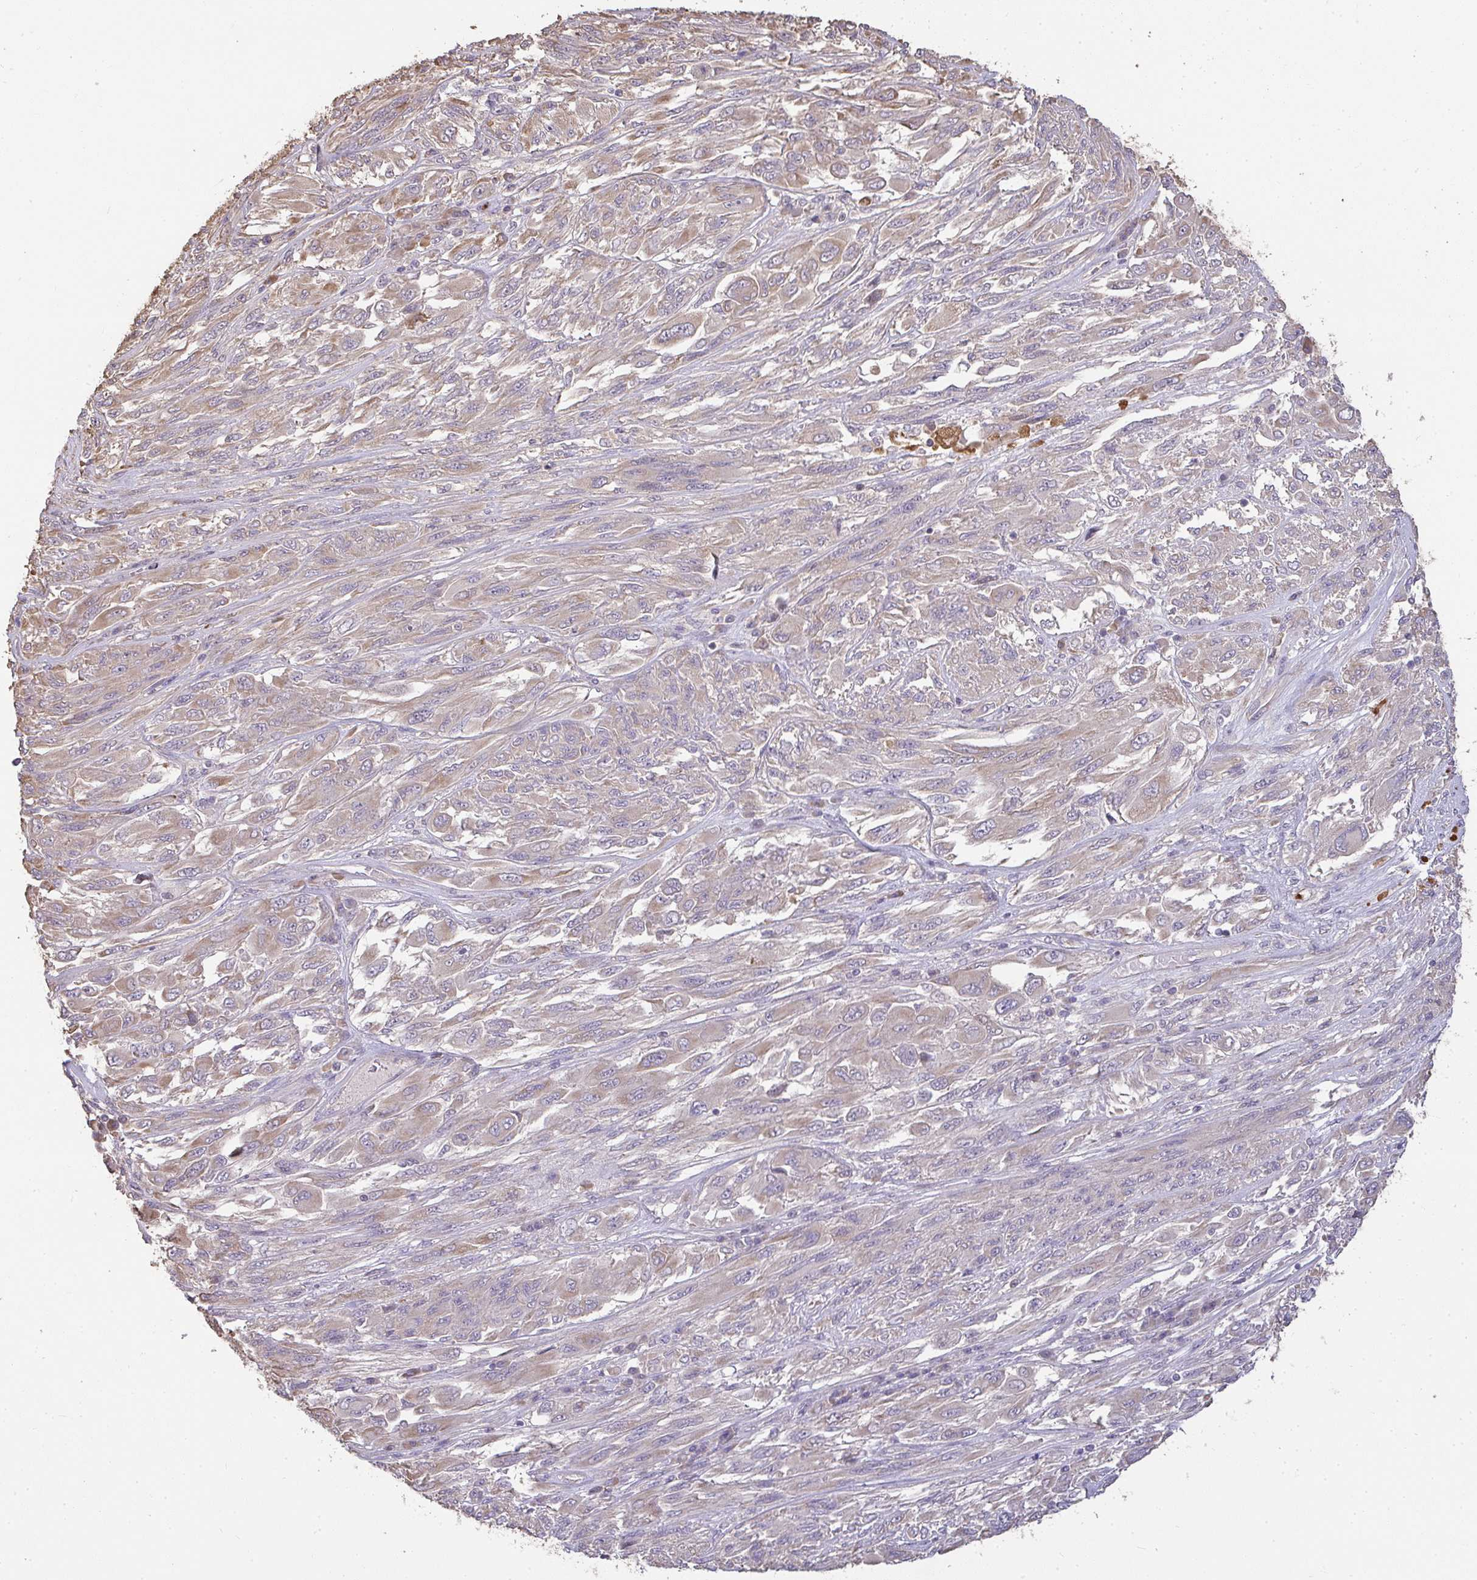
{"staining": {"intensity": "weak", "quantity": ">75%", "location": "cytoplasmic/membranous"}, "tissue": "melanoma", "cell_type": "Tumor cells", "image_type": "cancer", "snomed": [{"axis": "morphology", "description": "Malignant melanoma, NOS"}, {"axis": "topography", "description": "Skin"}], "caption": "Melanoma stained with a protein marker reveals weak staining in tumor cells.", "gene": "BRINP3", "patient": {"sex": "female", "age": 91}}